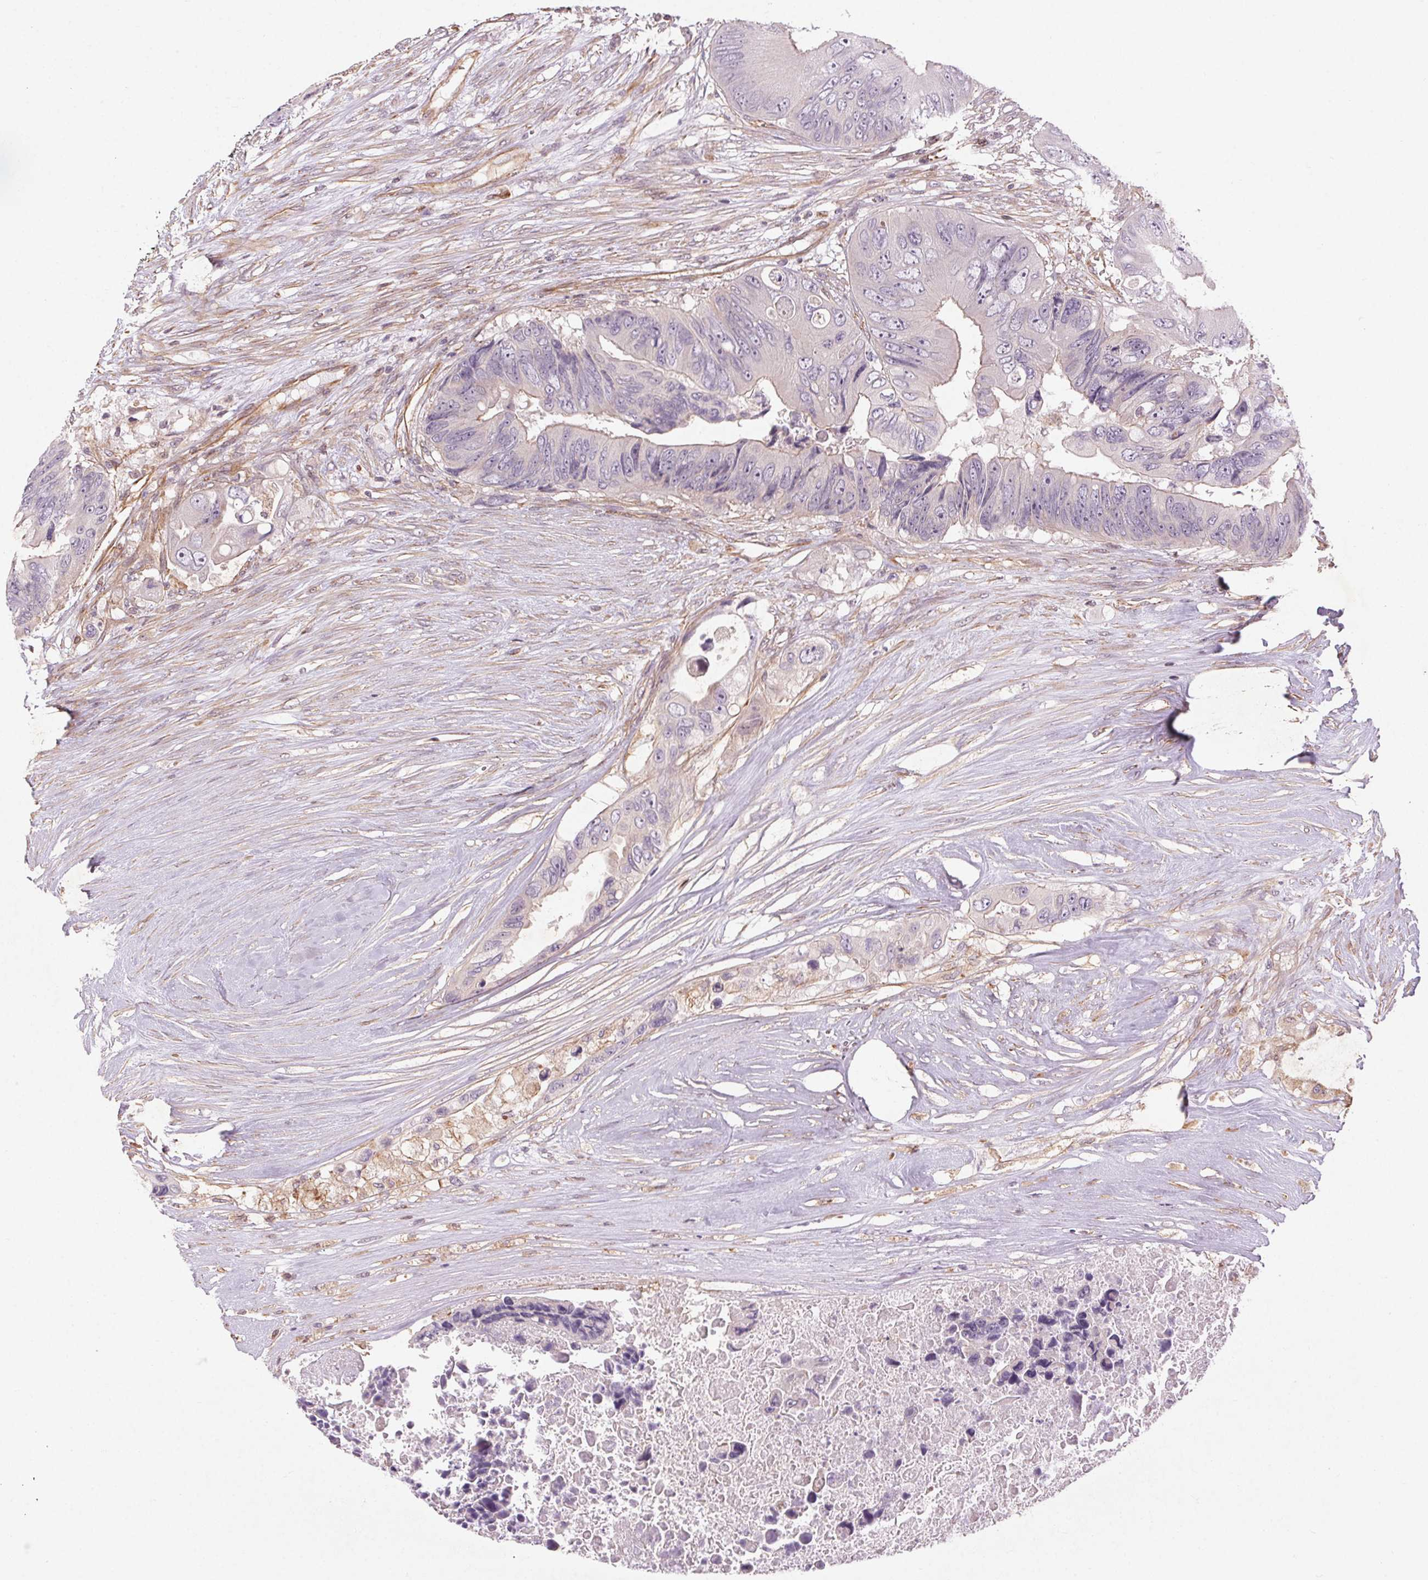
{"staining": {"intensity": "negative", "quantity": "none", "location": "none"}, "tissue": "colorectal cancer", "cell_type": "Tumor cells", "image_type": "cancer", "snomed": [{"axis": "morphology", "description": "Adenocarcinoma, NOS"}, {"axis": "topography", "description": "Colon"}], "caption": "Immunohistochemistry photomicrograph of neoplastic tissue: human colorectal cancer (adenocarcinoma) stained with DAB shows no significant protein staining in tumor cells.", "gene": "CCSER1", "patient": {"sex": "female", "age": 48}}